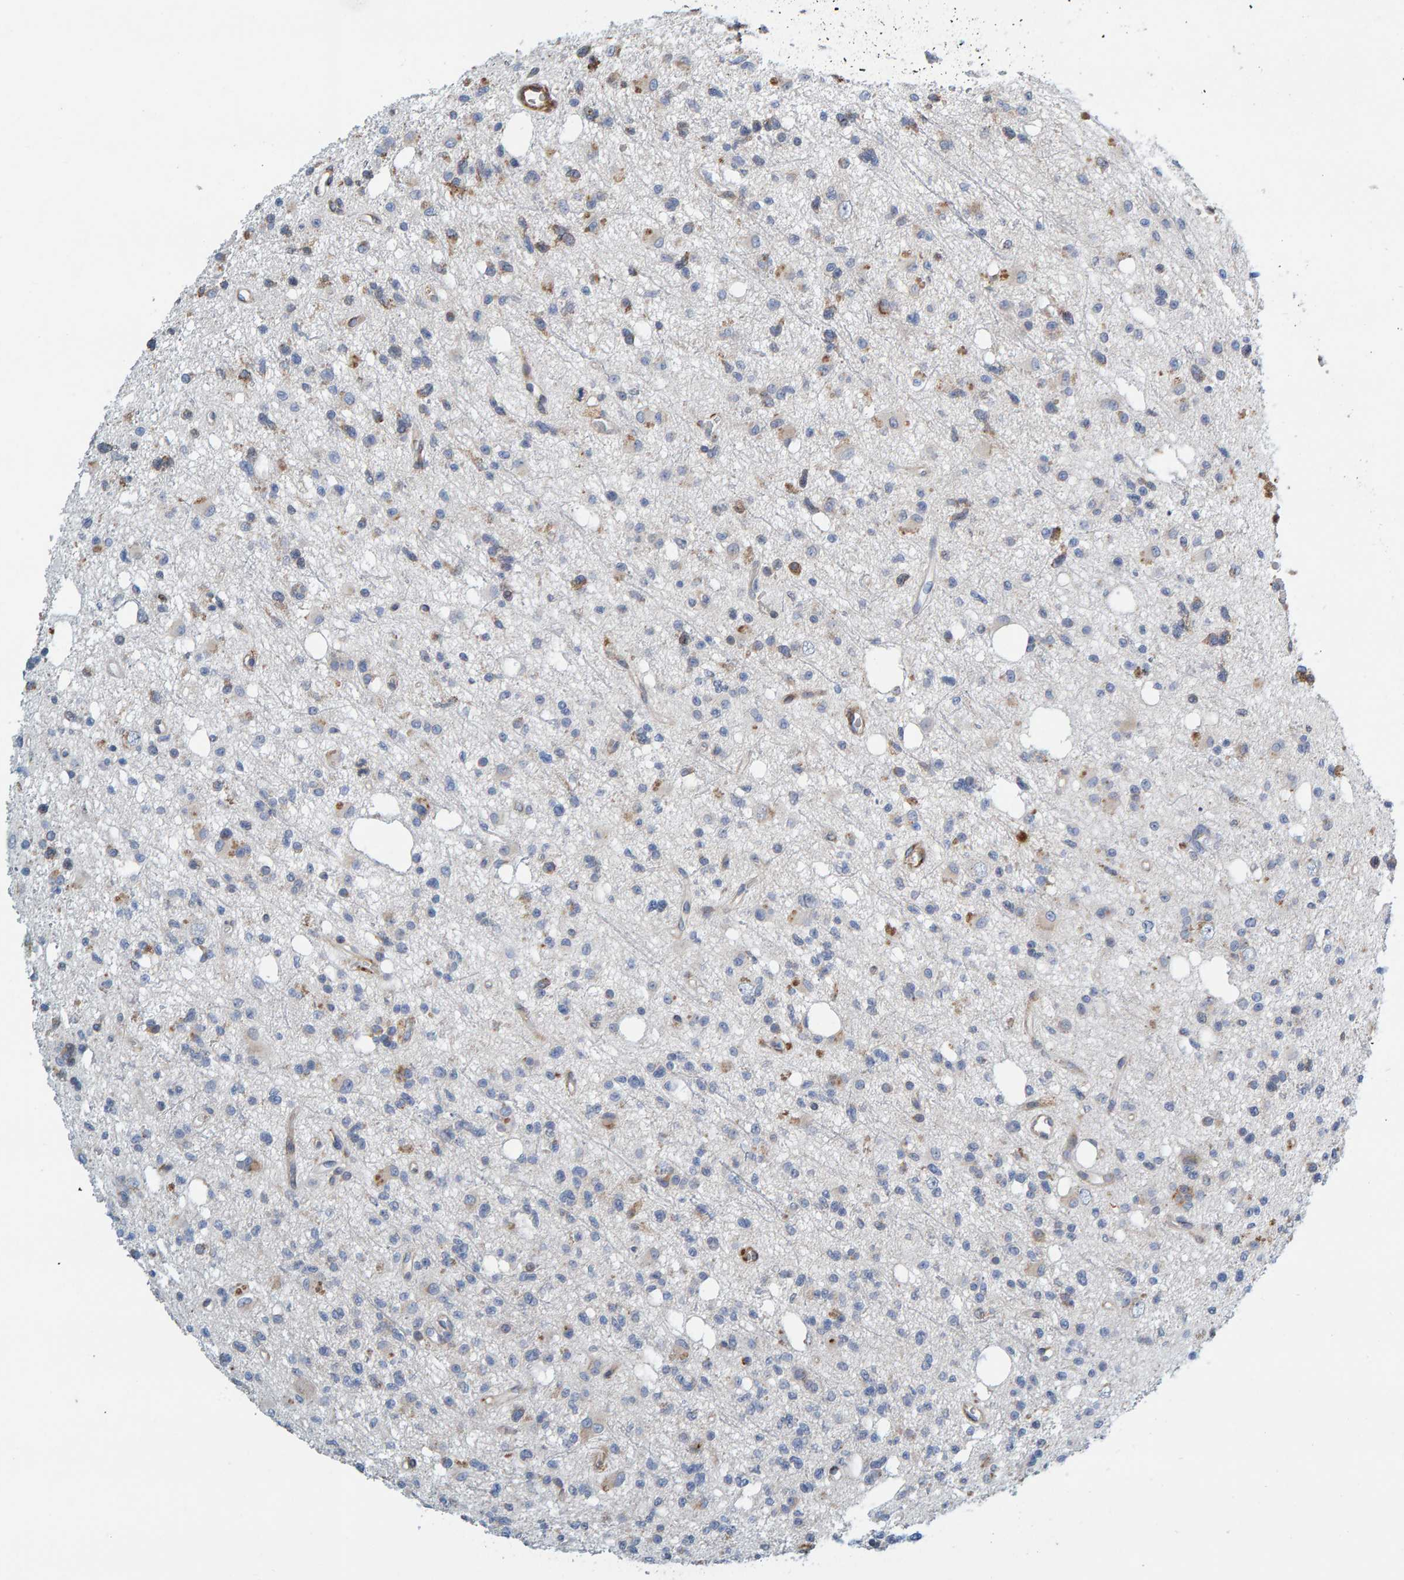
{"staining": {"intensity": "moderate", "quantity": "<25%", "location": "cytoplasmic/membranous"}, "tissue": "glioma", "cell_type": "Tumor cells", "image_type": "cancer", "snomed": [{"axis": "morphology", "description": "Glioma, malignant, High grade"}, {"axis": "topography", "description": "Brain"}], "caption": "A high-resolution histopathology image shows immunohistochemistry staining of glioma, which shows moderate cytoplasmic/membranous staining in approximately <25% of tumor cells.", "gene": "MMP16", "patient": {"sex": "female", "age": 62}}